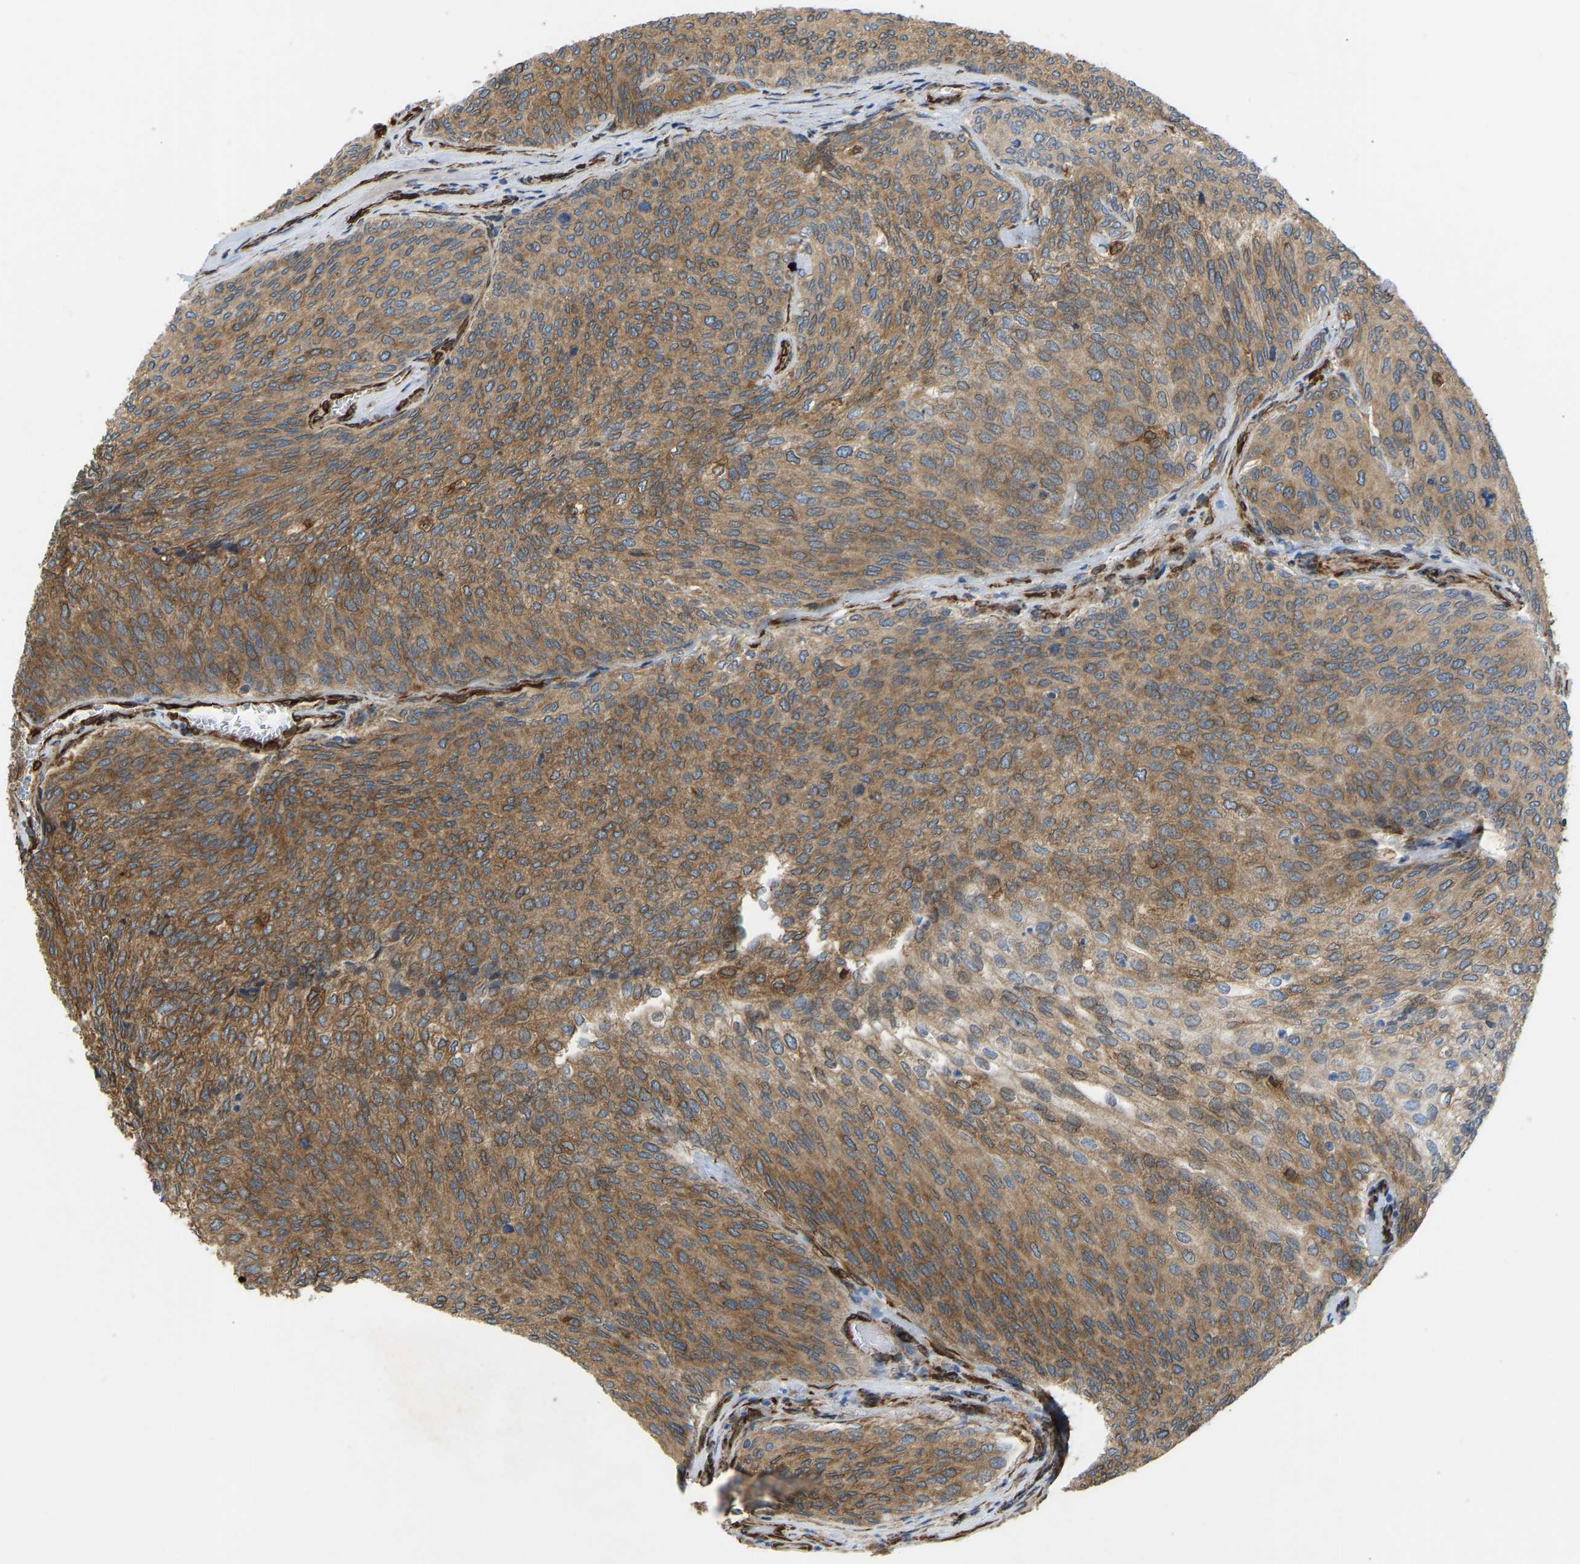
{"staining": {"intensity": "moderate", "quantity": ">75%", "location": "cytoplasmic/membranous"}, "tissue": "urothelial cancer", "cell_type": "Tumor cells", "image_type": "cancer", "snomed": [{"axis": "morphology", "description": "Urothelial carcinoma, Low grade"}, {"axis": "topography", "description": "Urinary bladder"}], "caption": "Urothelial cancer was stained to show a protein in brown. There is medium levels of moderate cytoplasmic/membranous staining in about >75% of tumor cells. The protein of interest is stained brown, and the nuclei are stained in blue (DAB IHC with brightfield microscopy, high magnification).", "gene": "BEX3", "patient": {"sex": "female", "age": 79}}